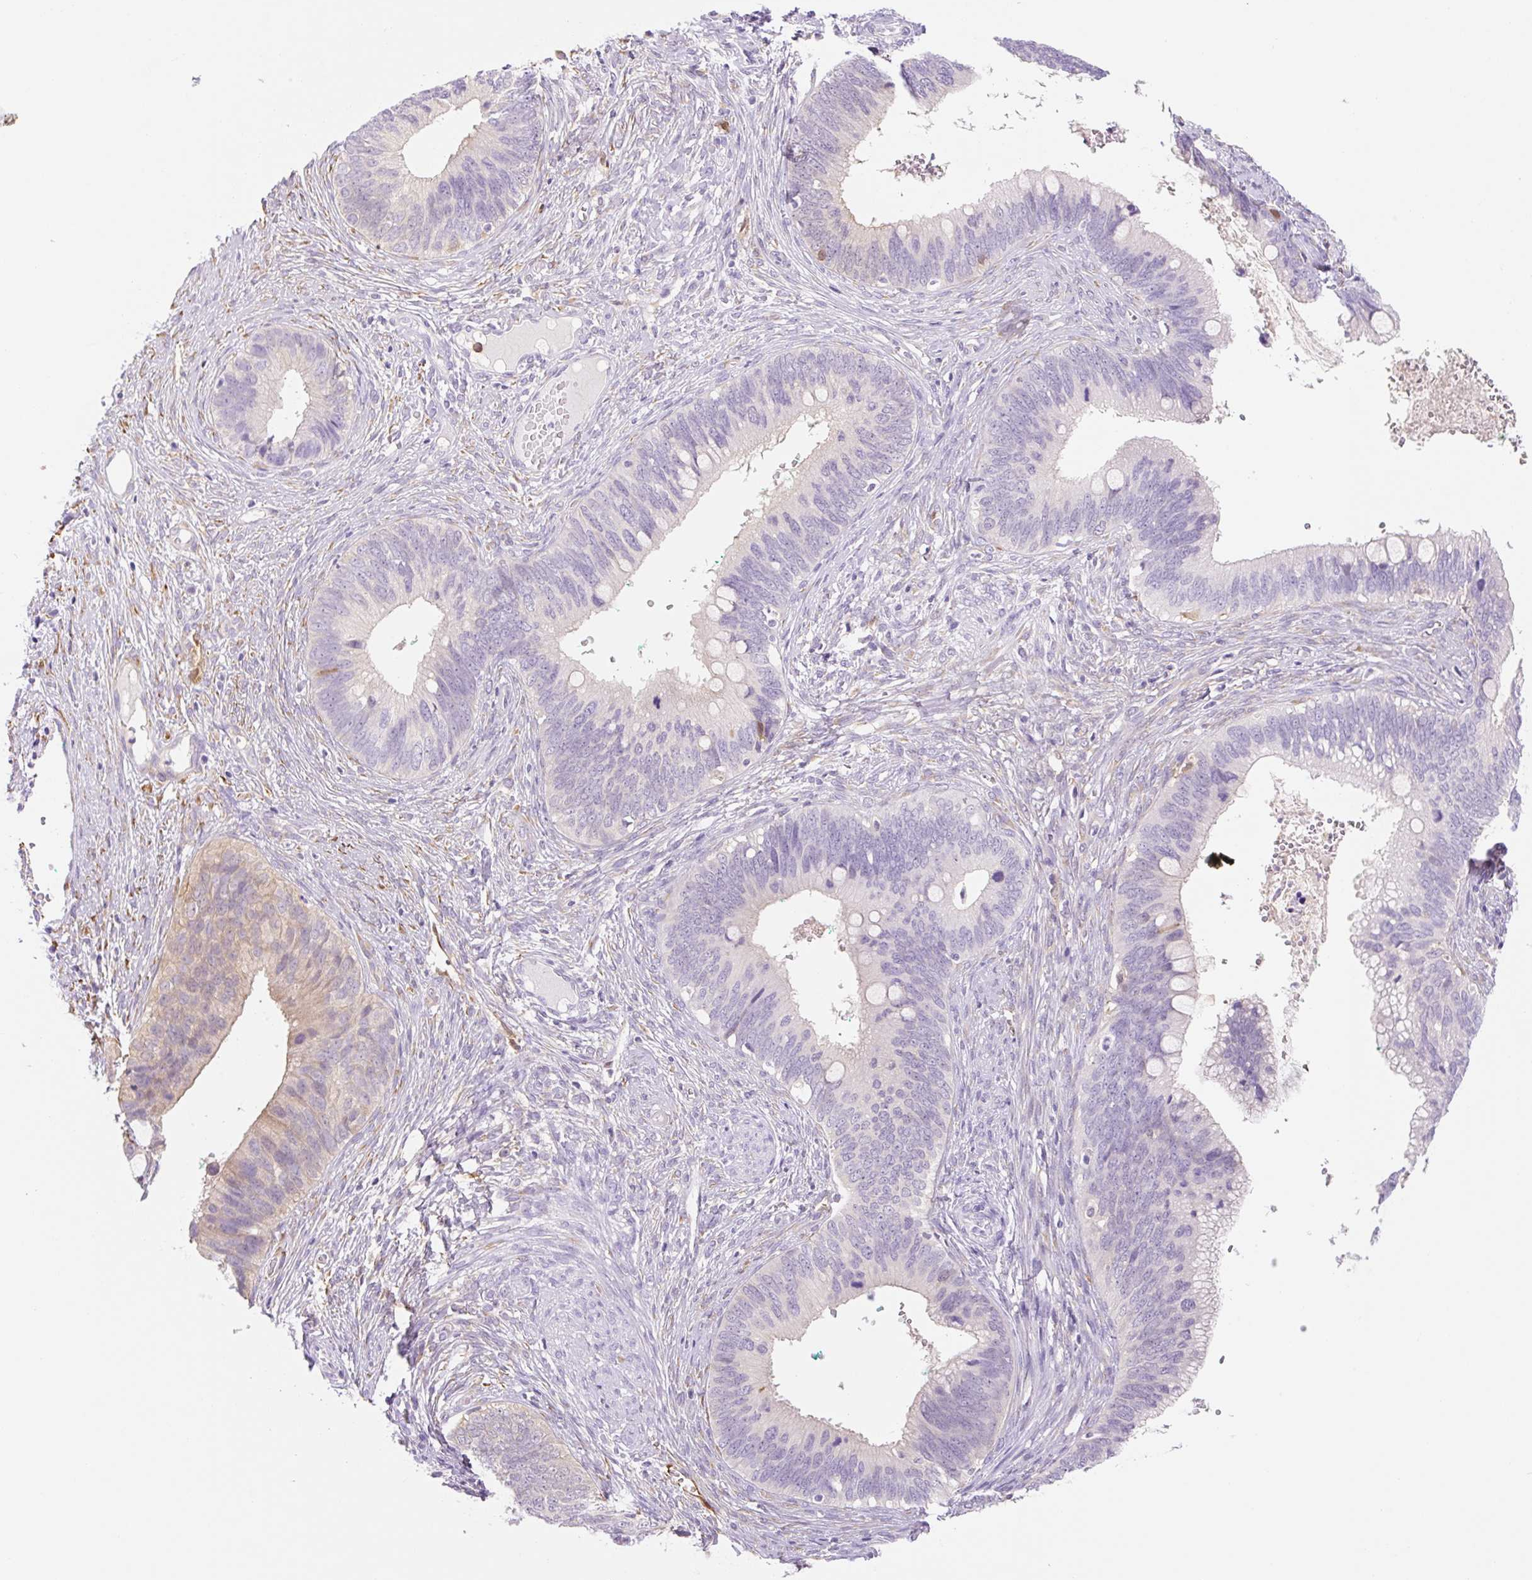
{"staining": {"intensity": "weak", "quantity": "<25%", "location": "cytoplasmic/membranous"}, "tissue": "cervical cancer", "cell_type": "Tumor cells", "image_type": "cancer", "snomed": [{"axis": "morphology", "description": "Adenocarcinoma, NOS"}, {"axis": "topography", "description": "Cervix"}], "caption": "Immunohistochemistry (IHC) micrograph of human cervical cancer (adenocarcinoma) stained for a protein (brown), which demonstrates no staining in tumor cells.", "gene": "FABP5", "patient": {"sex": "female", "age": 42}}